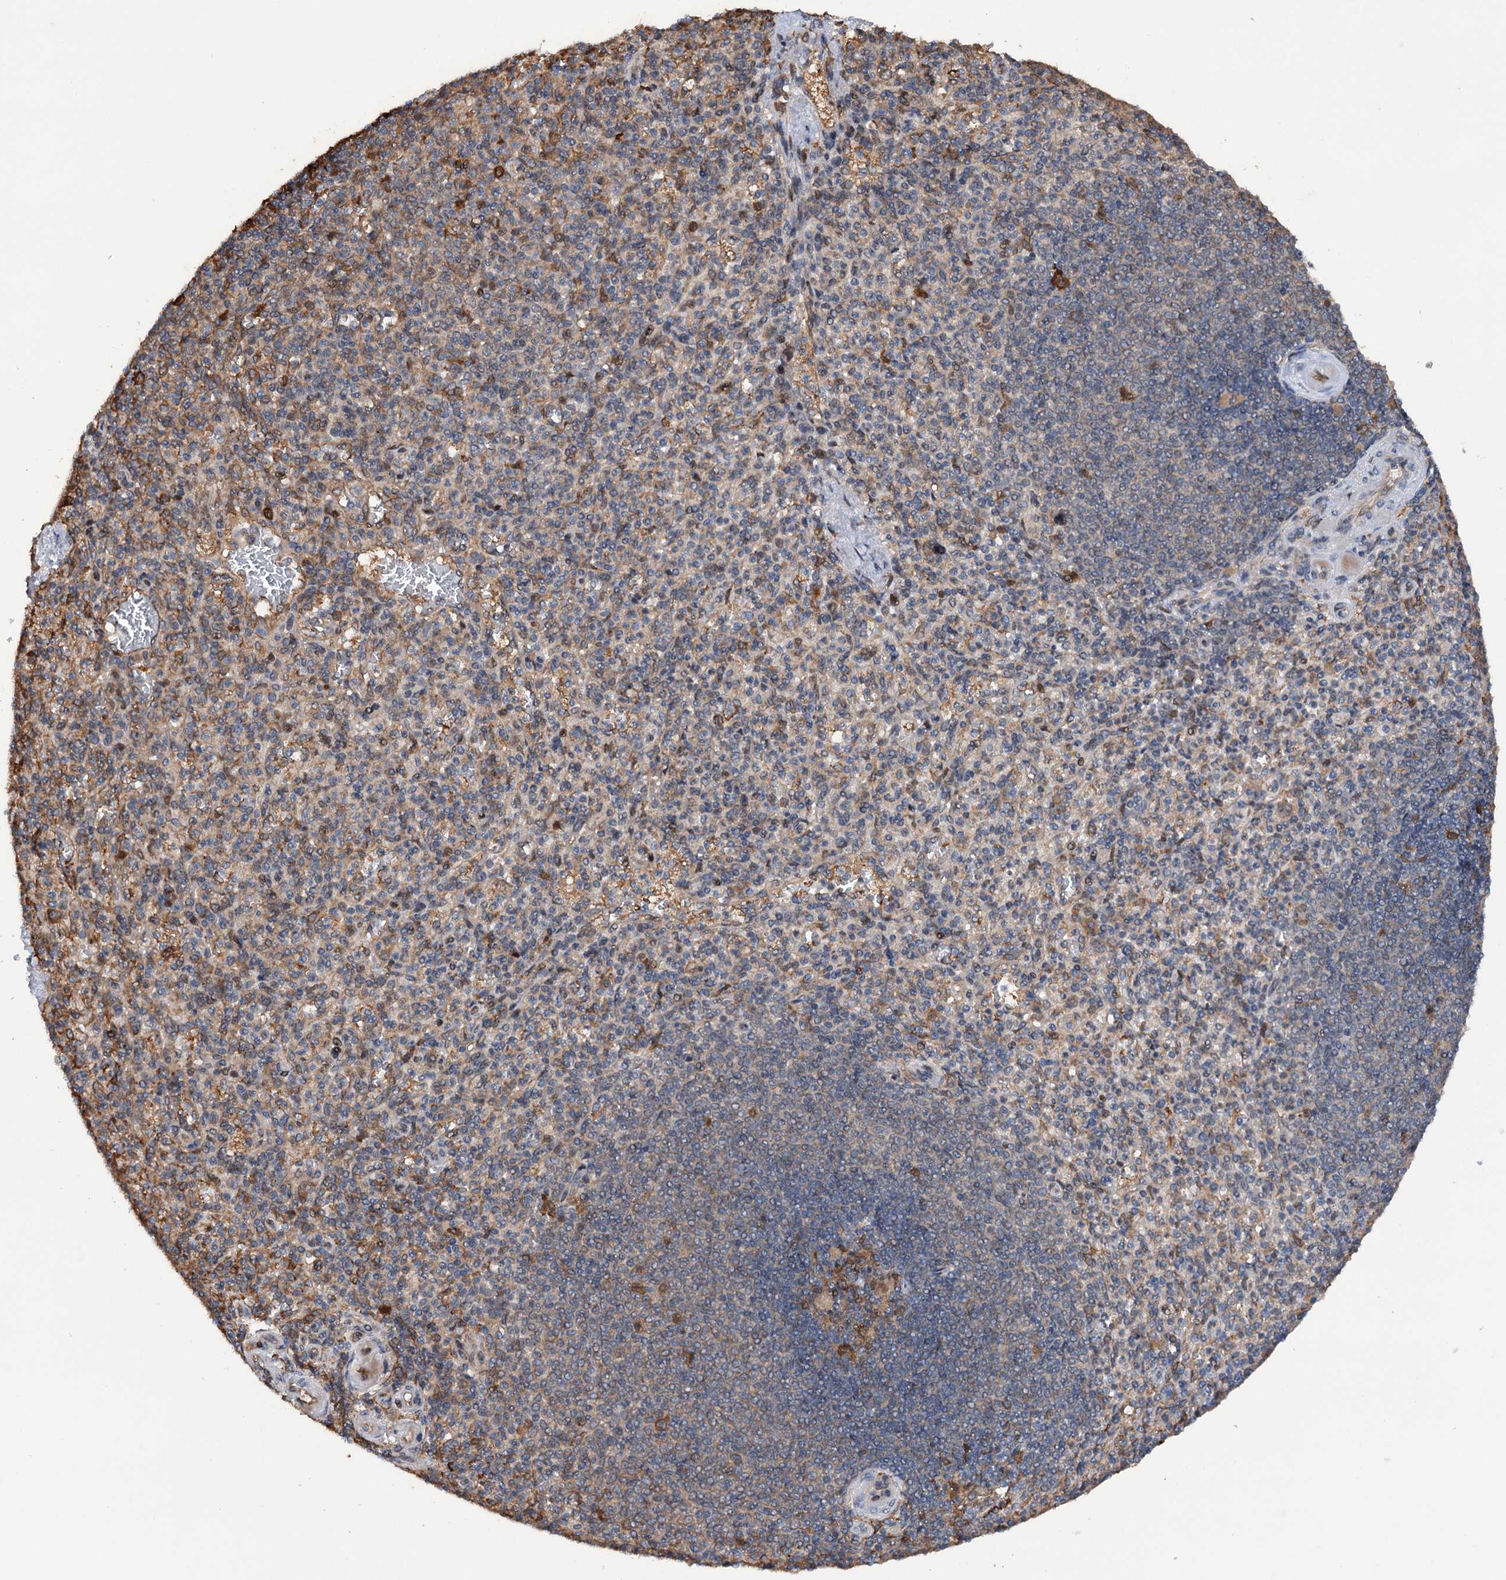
{"staining": {"intensity": "weak", "quantity": "25%-75%", "location": "cytoplasmic/membranous"}, "tissue": "spleen", "cell_type": "Cells in red pulp", "image_type": "normal", "snomed": [{"axis": "morphology", "description": "Normal tissue, NOS"}, {"axis": "topography", "description": "Spleen"}], "caption": "Immunohistochemical staining of unremarkable spleen reveals 25%-75% levels of weak cytoplasmic/membranous protein staining in approximately 25%-75% of cells in red pulp.", "gene": "NCAPD2", "patient": {"sex": "female", "age": 74}}